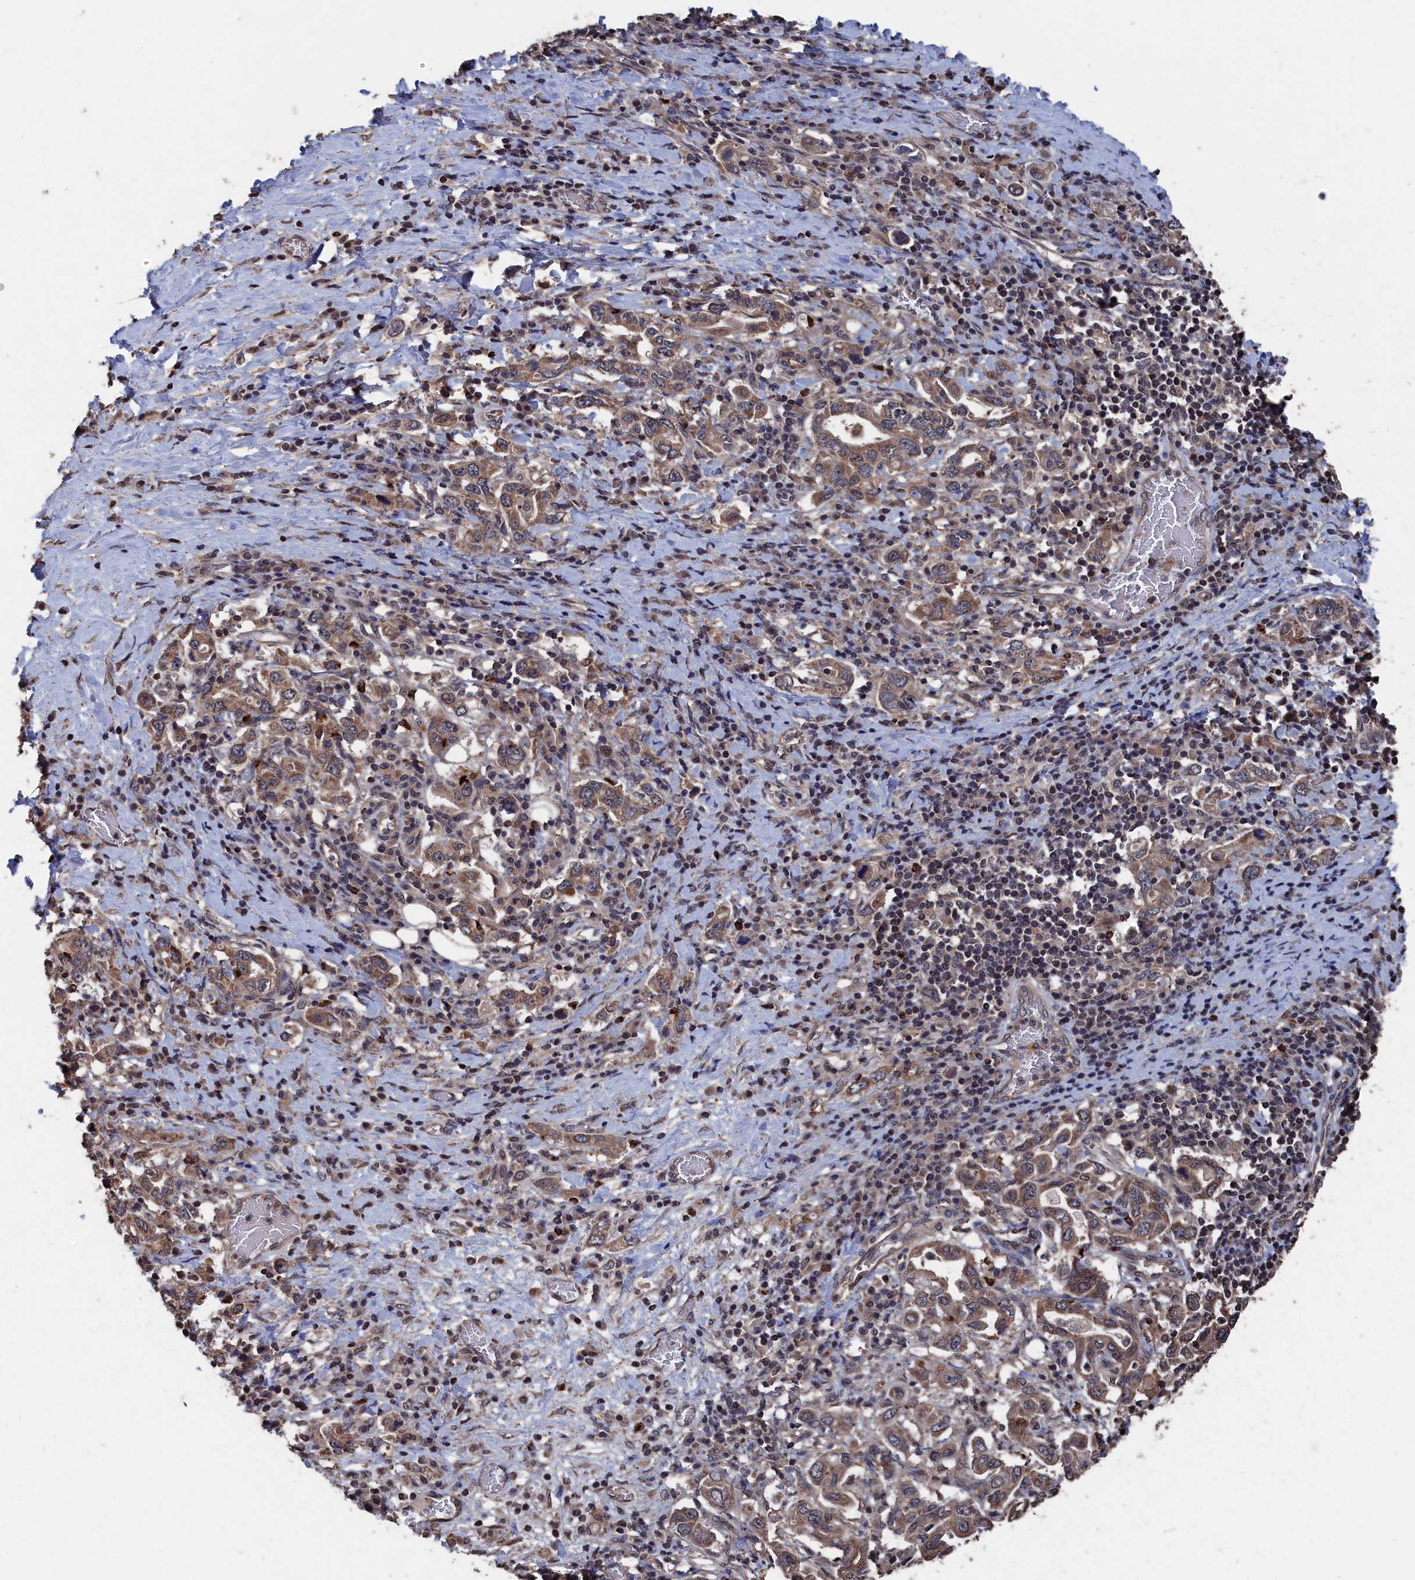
{"staining": {"intensity": "moderate", "quantity": ">75%", "location": "cytoplasmic/membranous"}, "tissue": "stomach cancer", "cell_type": "Tumor cells", "image_type": "cancer", "snomed": [{"axis": "morphology", "description": "Adenocarcinoma, NOS"}, {"axis": "topography", "description": "Stomach, upper"}, {"axis": "topography", "description": "Stomach"}], "caption": "This is an image of IHC staining of stomach adenocarcinoma, which shows moderate staining in the cytoplasmic/membranous of tumor cells.", "gene": "PDE12", "patient": {"sex": "male", "age": 62}}